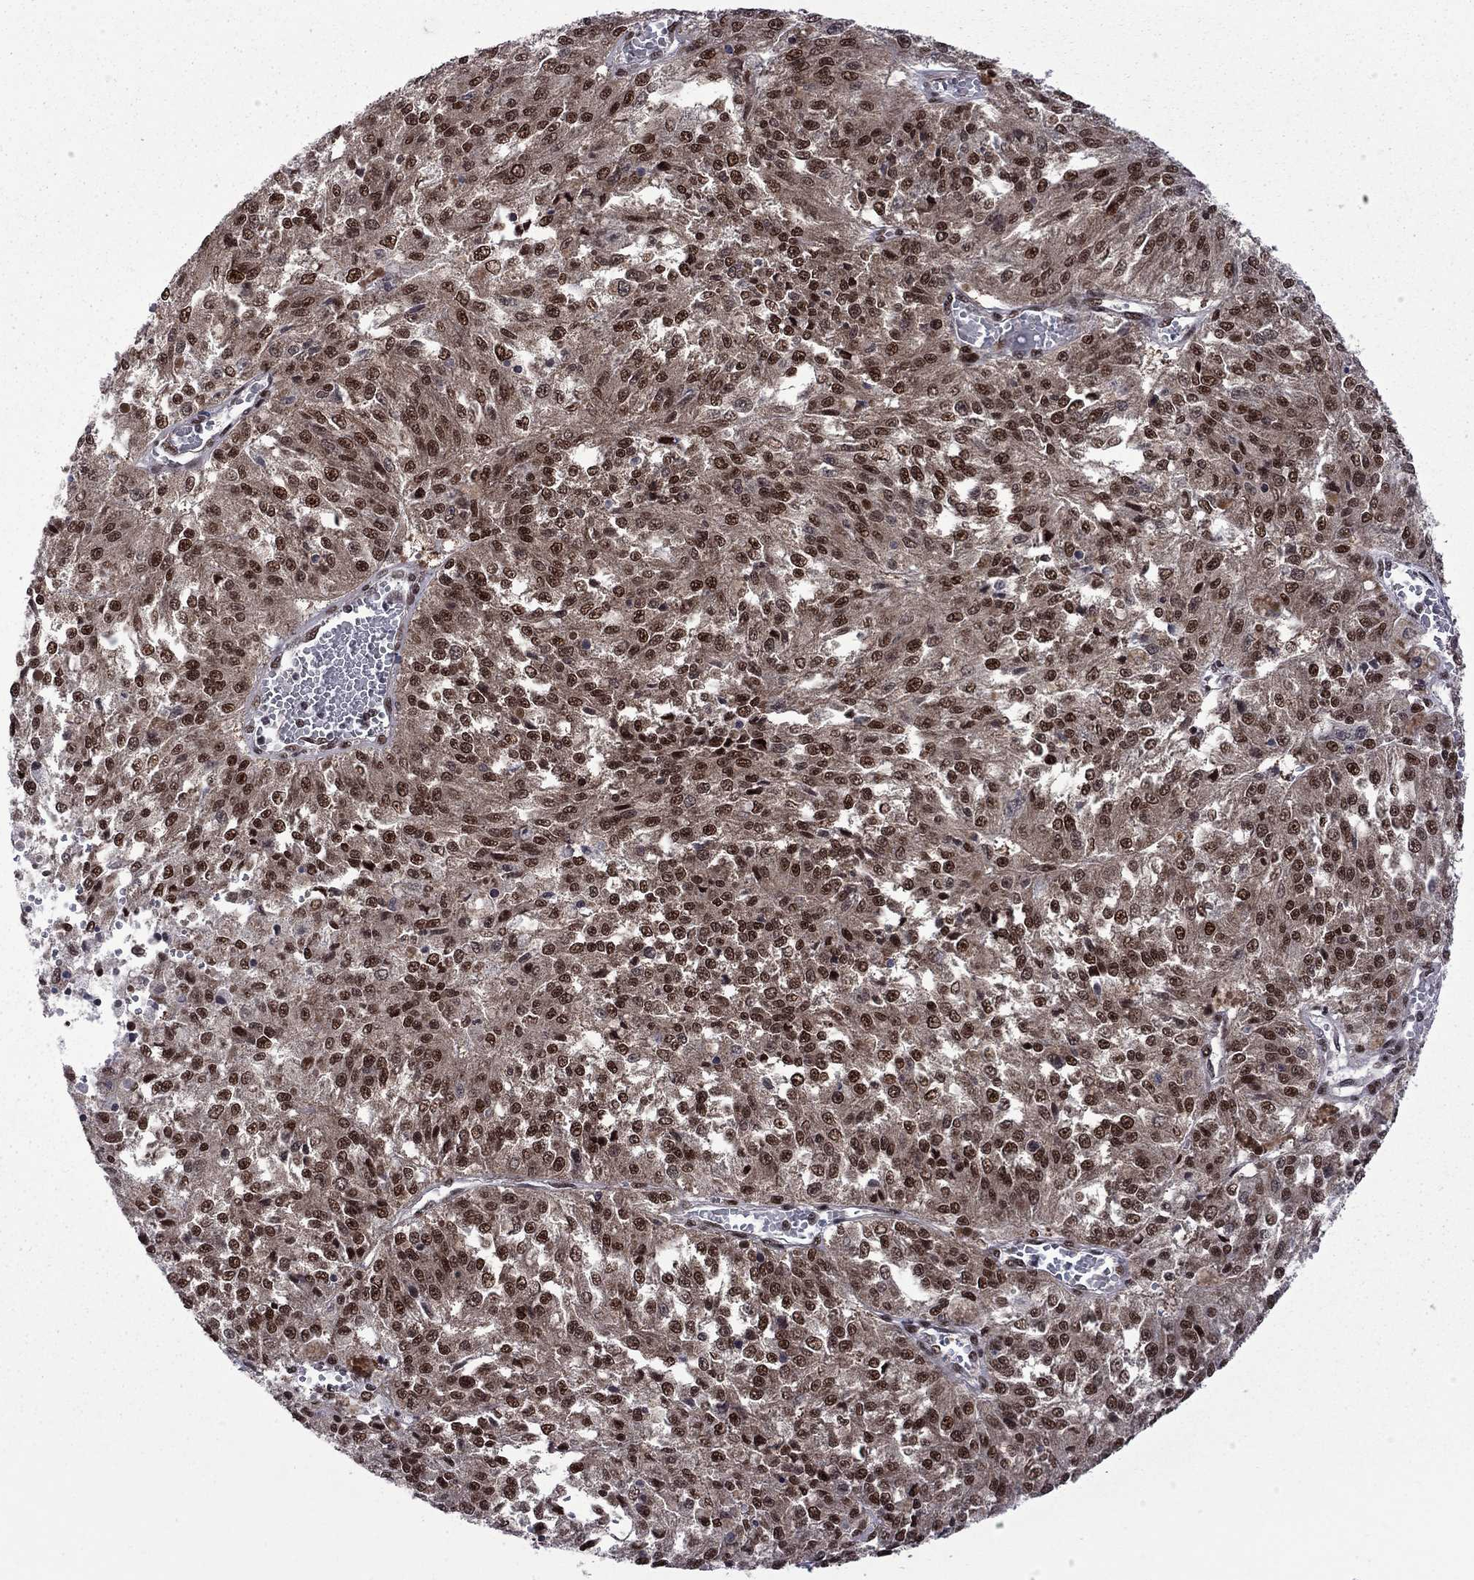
{"staining": {"intensity": "strong", "quantity": ">75%", "location": "nuclear"}, "tissue": "melanoma", "cell_type": "Tumor cells", "image_type": "cancer", "snomed": [{"axis": "morphology", "description": "Malignant melanoma, Metastatic site"}, {"axis": "topography", "description": "Lymph node"}], "caption": "Immunohistochemical staining of malignant melanoma (metastatic site) demonstrates high levels of strong nuclear staining in about >75% of tumor cells. The staining was performed using DAB, with brown indicating positive protein expression. Nuclei are stained blue with hematoxylin.", "gene": "MED25", "patient": {"sex": "female", "age": 64}}